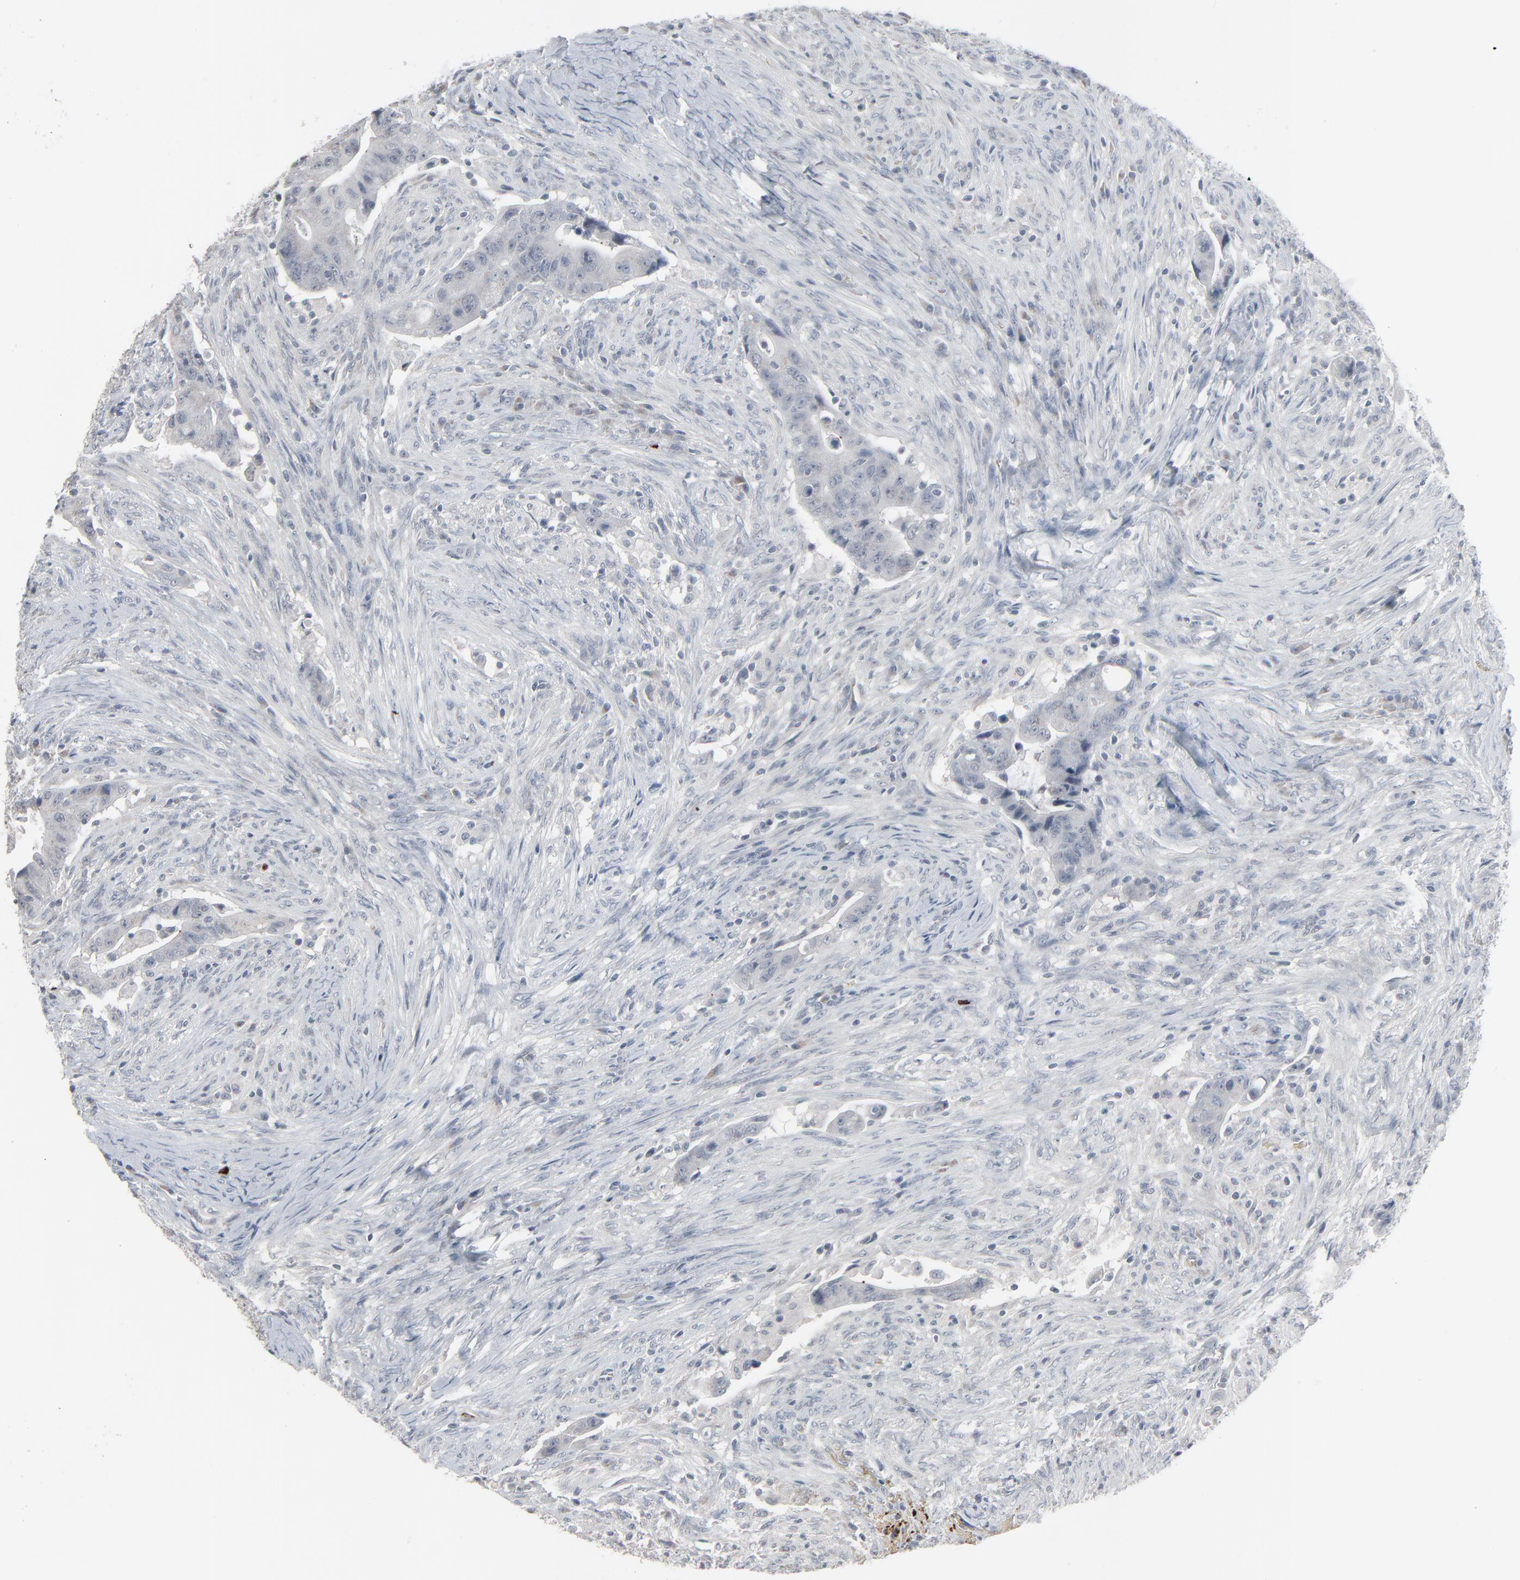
{"staining": {"intensity": "negative", "quantity": "none", "location": "none"}, "tissue": "colorectal cancer", "cell_type": "Tumor cells", "image_type": "cancer", "snomed": [{"axis": "morphology", "description": "Adenocarcinoma, NOS"}, {"axis": "topography", "description": "Rectum"}], "caption": "Protein analysis of colorectal cancer (adenocarcinoma) displays no significant expression in tumor cells. (DAB immunohistochemistry with hematoxylin counter stain).", "gene": "SAGE1", "patient": {"sex": "female", "age": 71}}